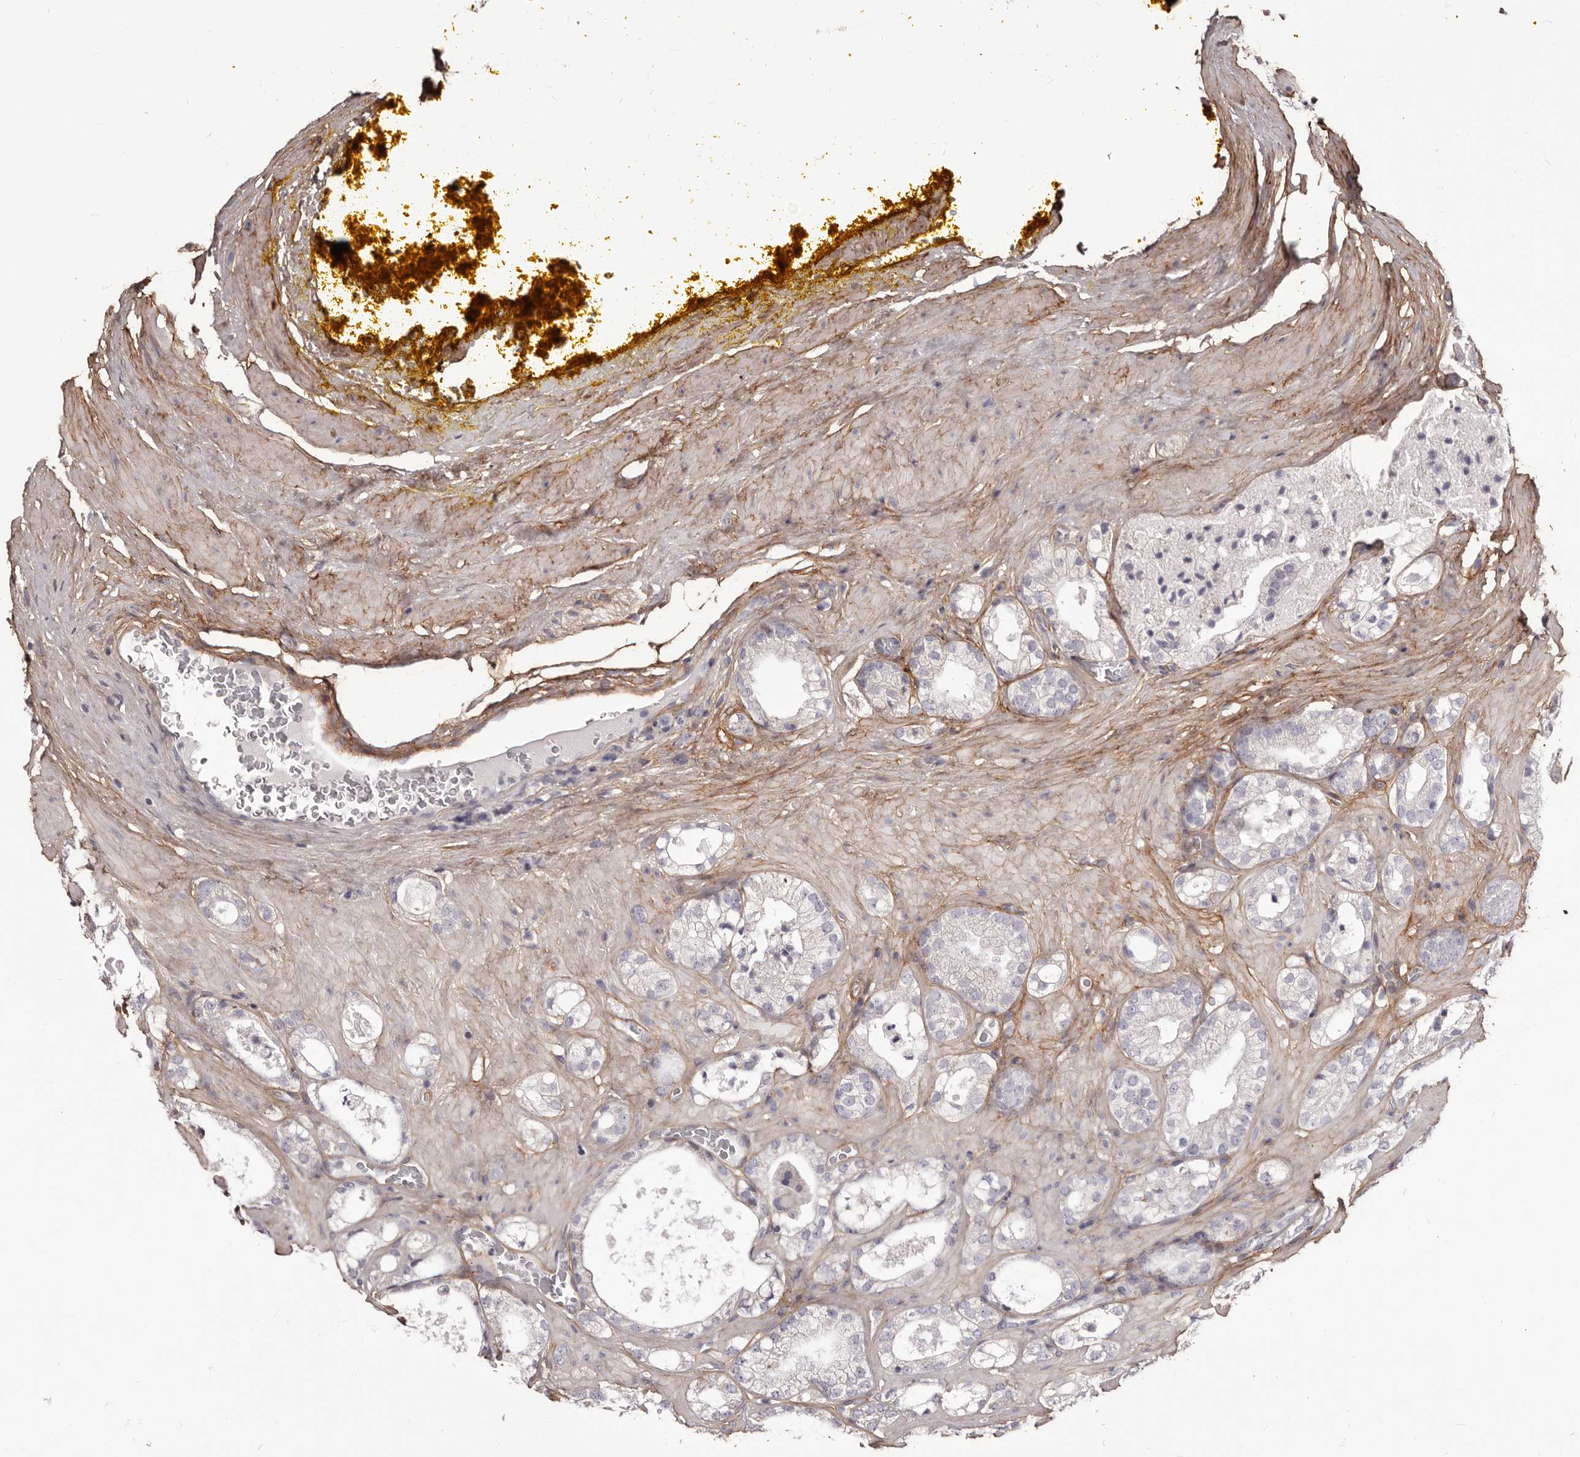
{"staining": {"intensity": "negative", "quantity": "none", "location": "none"}, "tissue": "prostate cancer", "cell_type": "Tumor cells", "image_type": "cancer", "snomed": [{"axis": "morphology", "description": "Adenocarcinoma, High grade"}, {"axis": "topography", "description": "Prostate"}], "caption": "Prostate cancer stained for a protein using IHC shows no staining tumor cells.", "gene": "COL6A1", "patient": {"sex": "male", "age": 58}}